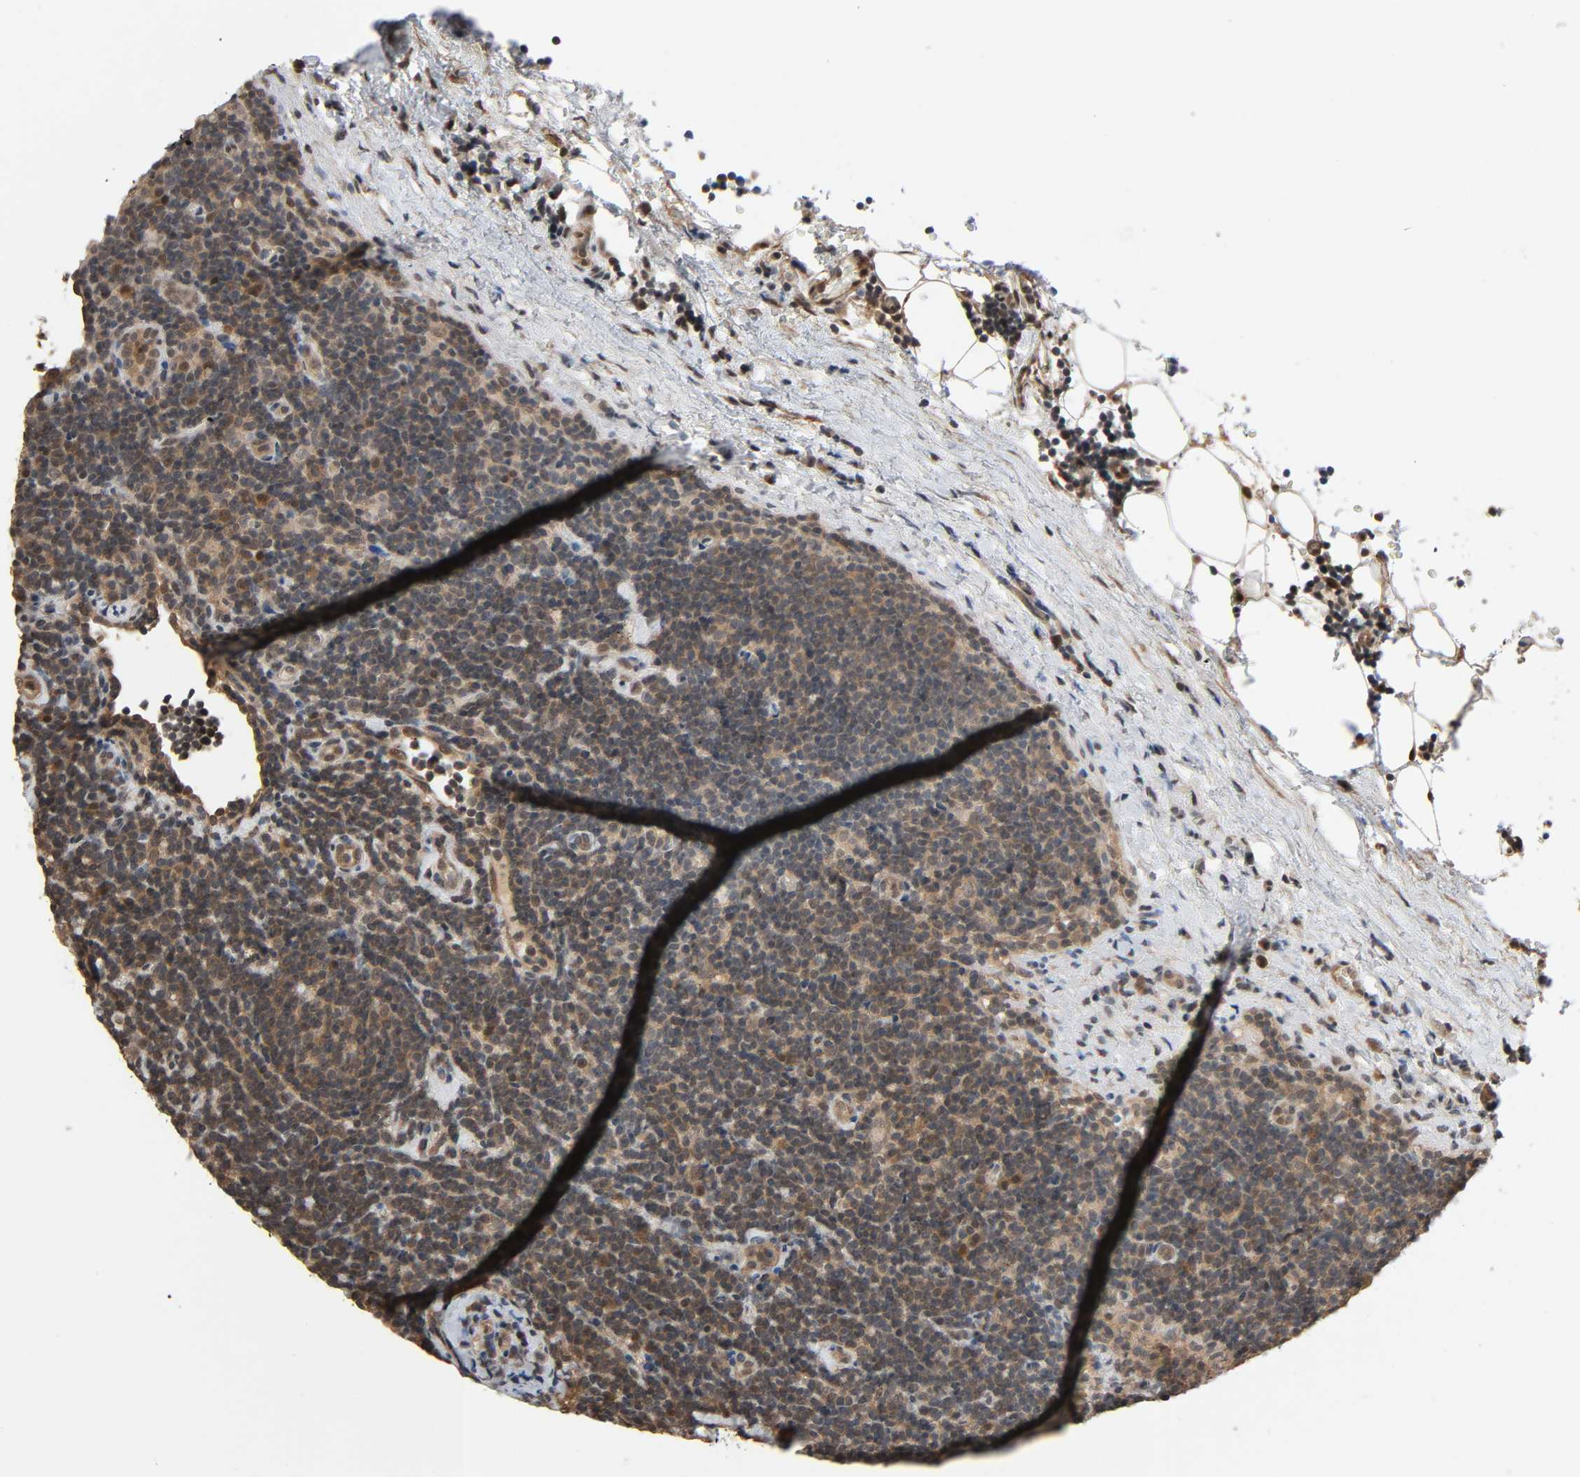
{"staining": {"intensity": "moderate", "quantity": "25%-75%", "location": "cytoplasmic/membranous,nuclear"}, "tissue": "lymphoma", "cell_type": "Tumor cells", "image_type": "cancer", "snomed": [{"axis": "morphology", "description": "Malignant lymphoma, non-Hodgkin's type, Low grade"}, {"axis": "topography", "description": "Lymph node"}], "caption": "Low-grade malignant lymphoma, non-Hodgkin's type tissue displays moderate cytoplasmic/membranous and nuclear positivity in about 25%-75% of tumor cells", "gene": "NEDD8", "patient": {"sex": "male", "age": 70}}